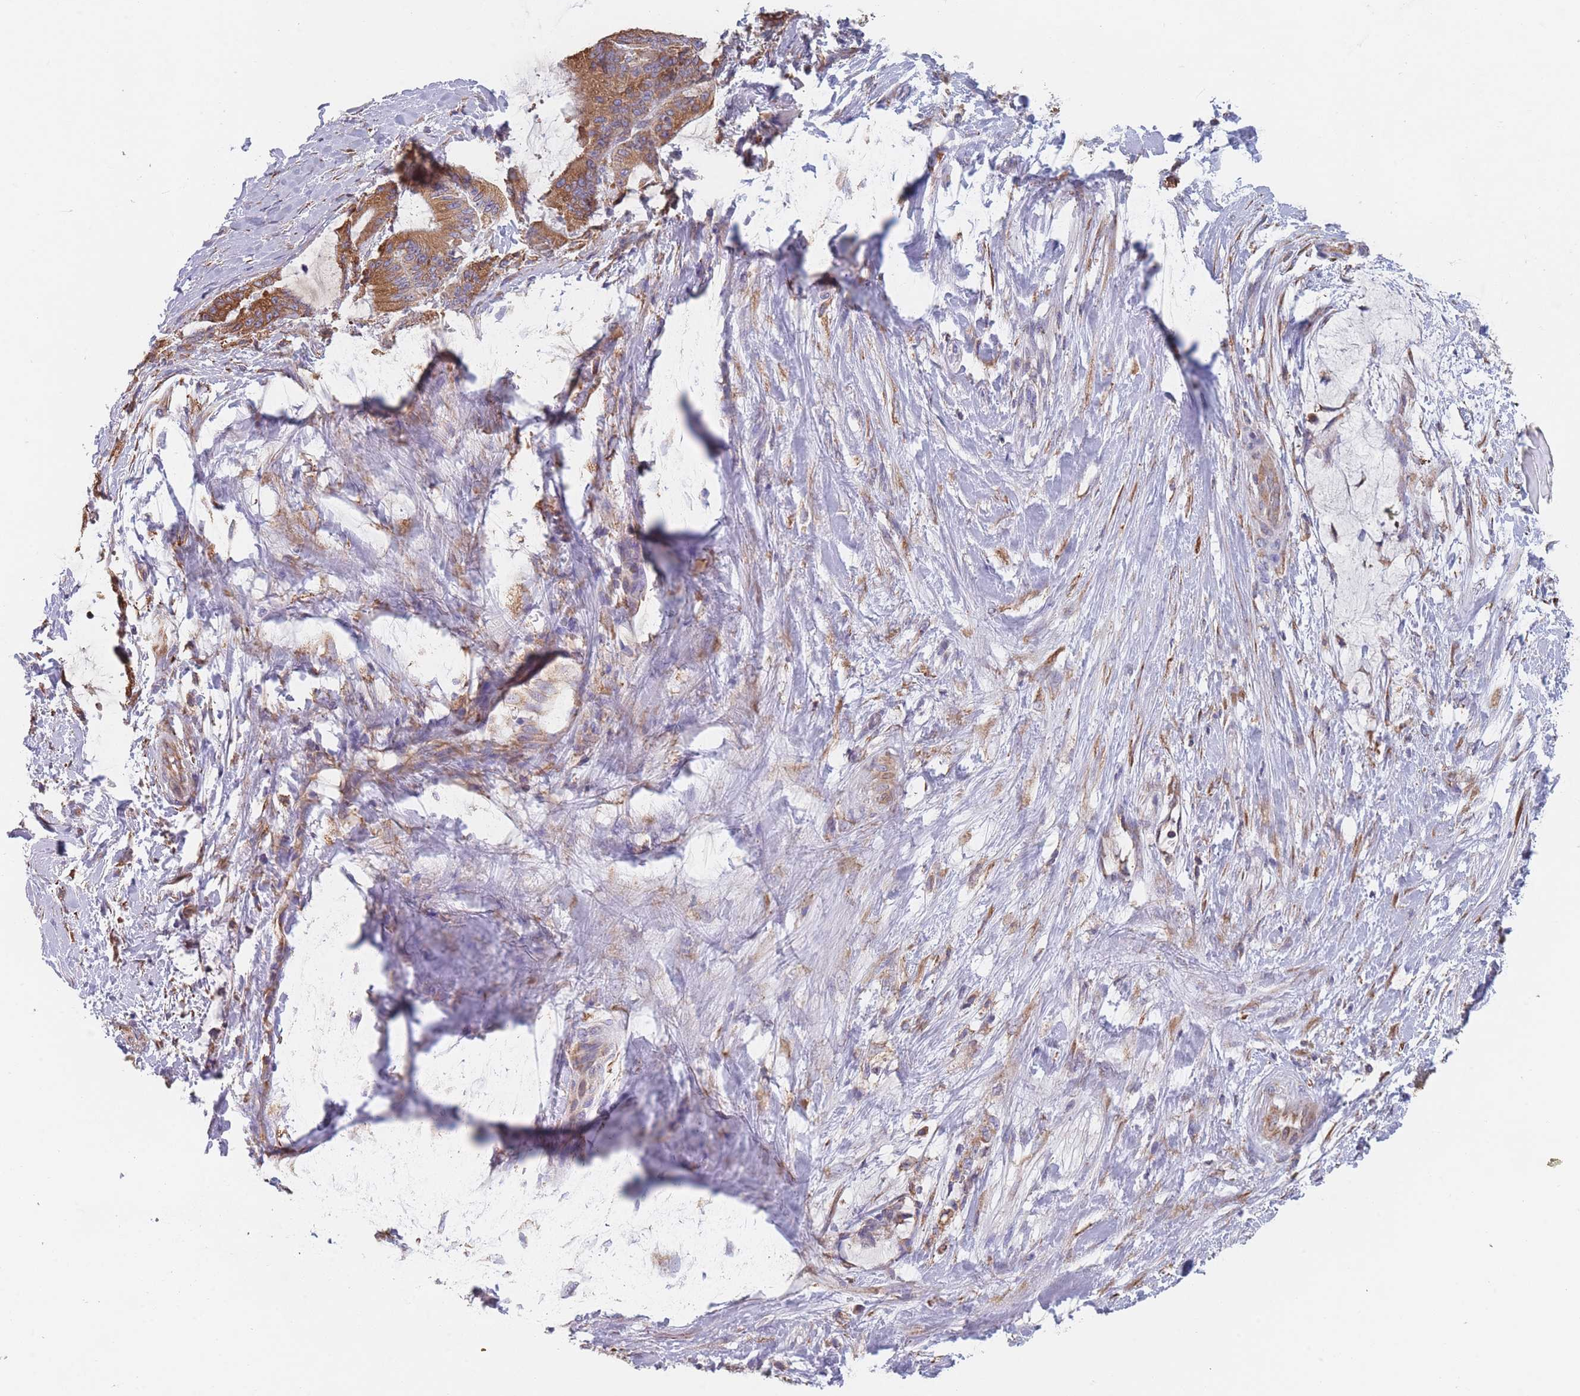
{"staining": {"intensity": "moderate", "quantity": ">75%", "location": "cytoplasmic/membranous"}, "tissue": "liver cancer", "cell_type": "Tumor cells", "image_type": "cancer", "snomed": [{"axis": "morphology", "description": "Normal tissue, NOS"}, {"axis": "morphology", "description": "Cholangiocarcinoma"}, {"axis": "topography", "description": "Liver"}, {"axis": "topography", "description": "Peripheral nerve tissue"}], "caption": "A high-resolution photomicrograph shows IHC staining of cholangiocarcinoma (liver), which displays moderate cytoplasmic/membranous positivity in about >75% of tumor cells.", "gene": "OR7C2", "patient": {"sex": "female", "age": 73}}